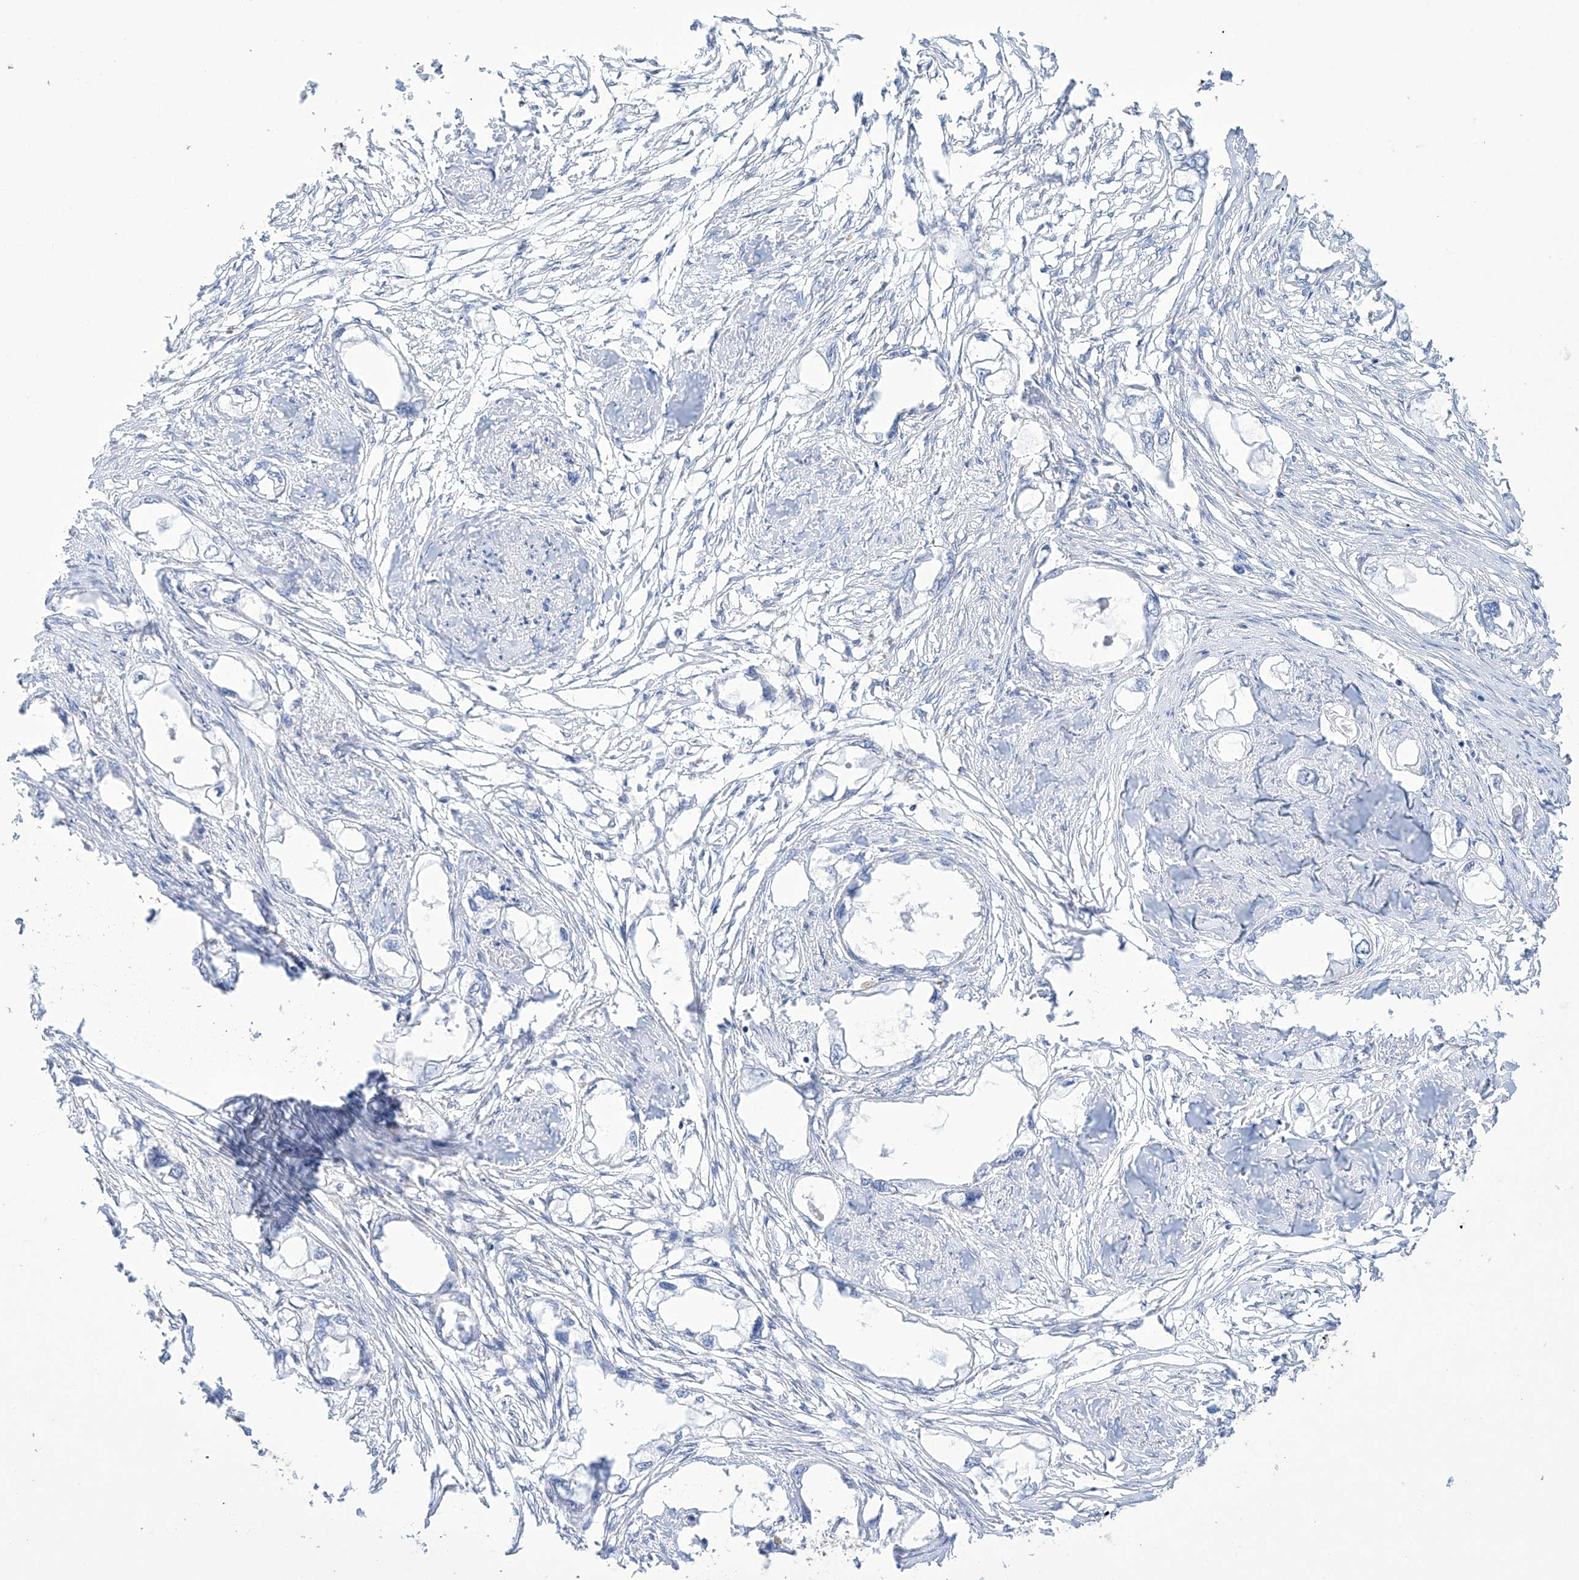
{"staining": {"intensity": "negative", "quantity": "none", "location": "none"}, "tissue": "endometrial cancer", "cell_type": "Tumor cells", "image_type": "cancer", "snomed": [{"axis": "morphology", "description": "Adenocarcinoma, NOS"}, {"axis": "morphology", "description": "Adenocarcinoma, metastatic, NOS"}, {"axis": "topography", "description": "Adipose tissue"}, {"axis": "topography", "description": "Endometrium"}], "caption": "Immunohistochemistry (IHC) photomicrograph of endometrial cancer stained for a protein (brown), which shows no positivity in tumor cells.", "gene": "ALDH6A1", "patient": {"sex": "female", "age": 67}}